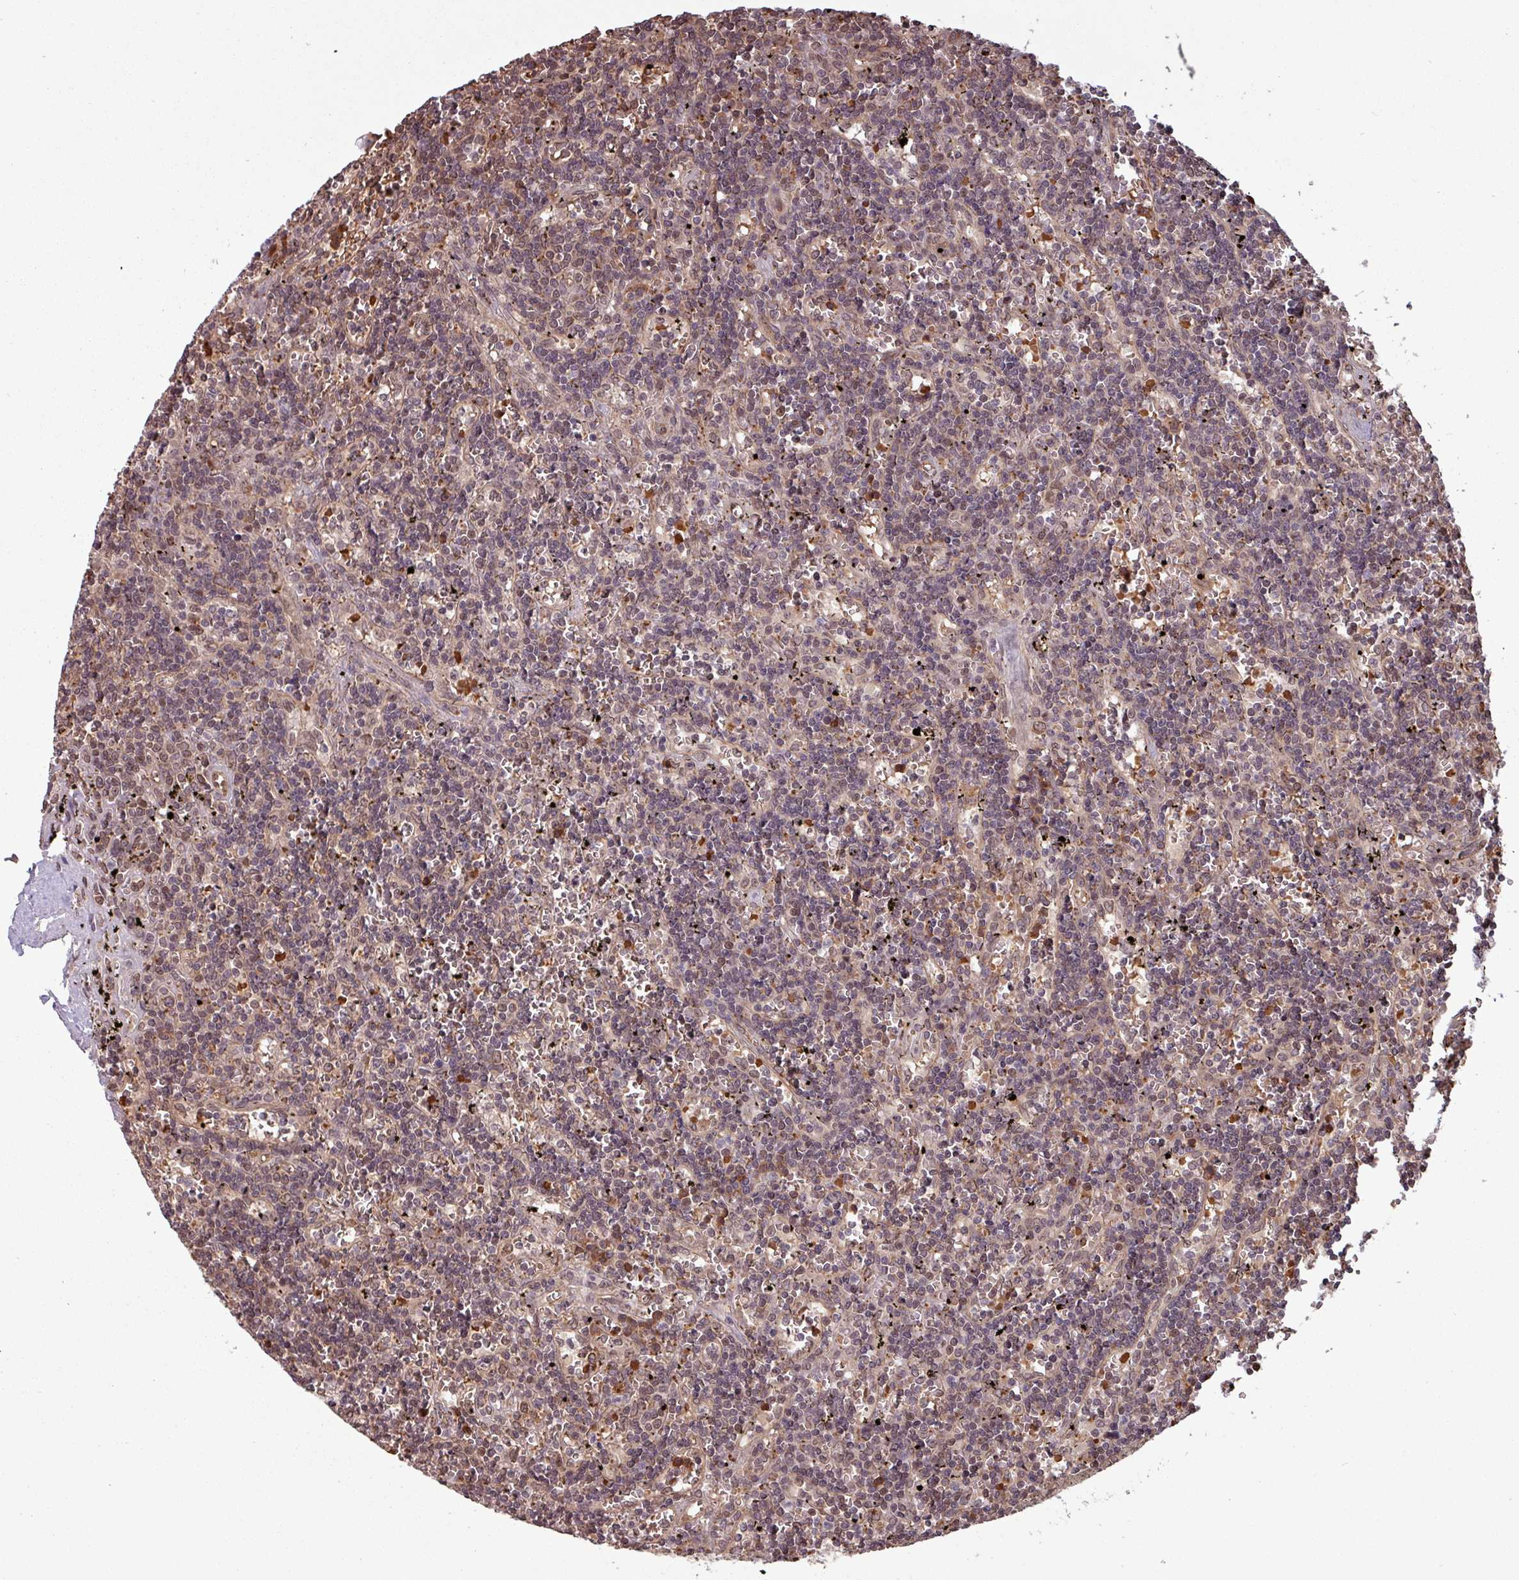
{"staining": {"intensity": "weak", "quantity": "<25%", "location": "nuclear"}, "tissue": "lymphoma", "cell_type": "Tumor cells", "image_type": "cancer", "snomed": [{"axis": "morphology", "description": "Malignant lymphoma, non-Hodgkin's type, Low grade"}, {"axis": "topography", "description": "Spleen"}], "caption": "A photomicrograph of lymphoma stained for a protein reveals no brown staining in tumor cells. (Immunohistochemistry, brightfield microscopy, high magnification).", "gene": "RBM4B", "patient": {"sex": "male", "age": 60}}